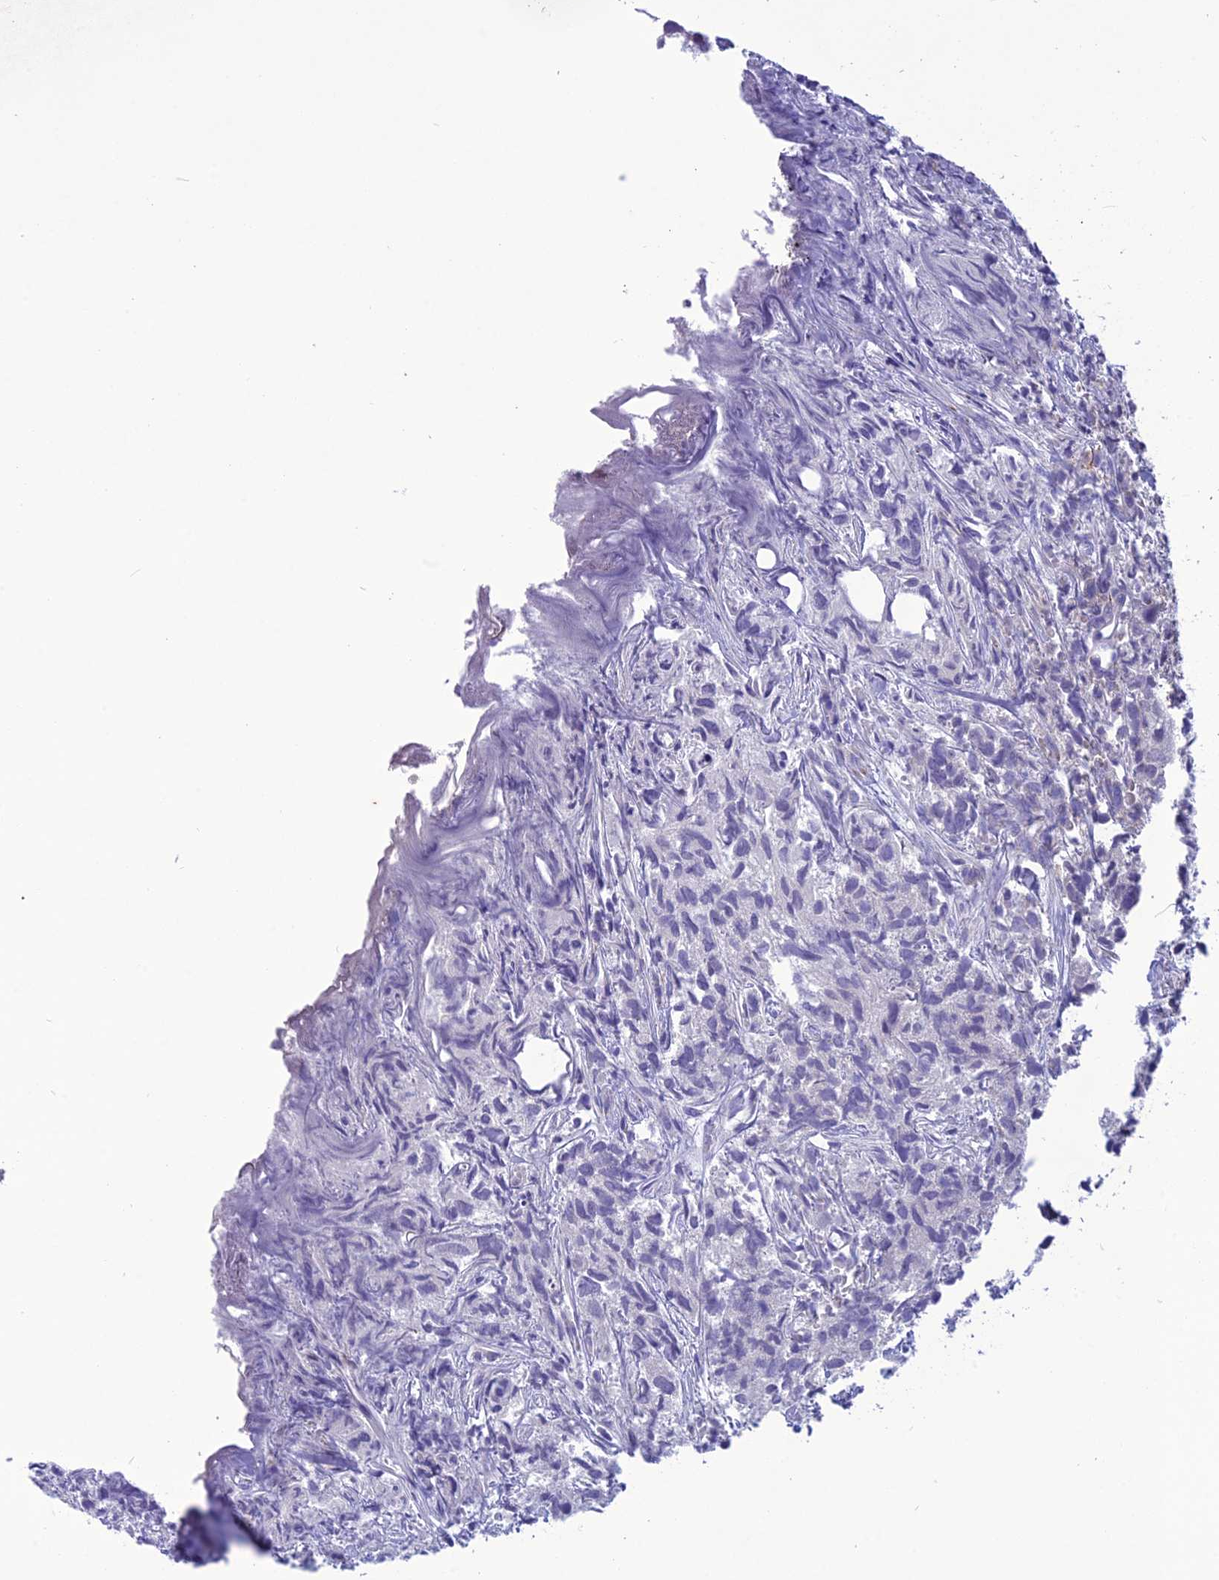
{"staining": {"intensity": "moderate", "quantity": "<25%", "location": "nuclear"}, "tissue": "urothelial cancer", "cell_type": "Tumor cells", "image_type": "cancer", "snomed": [{"axis": "morphology", "description": "Urothelial carcinoma, High grade"}, {"axis": "topography", "description": "Urinary bladder"}], "caption": "Protein staining by immunohistochemistry demonstrates moderate nuclear staining in approximately <25% of tumor cells in urothelial cancer. The staining was performed using DAB, with brown indicating positive protein expression. Nuclei are stained blue with hematoxylin.", "gene": "PSMF1", "patient": {"sex": "female", "age": 75}}